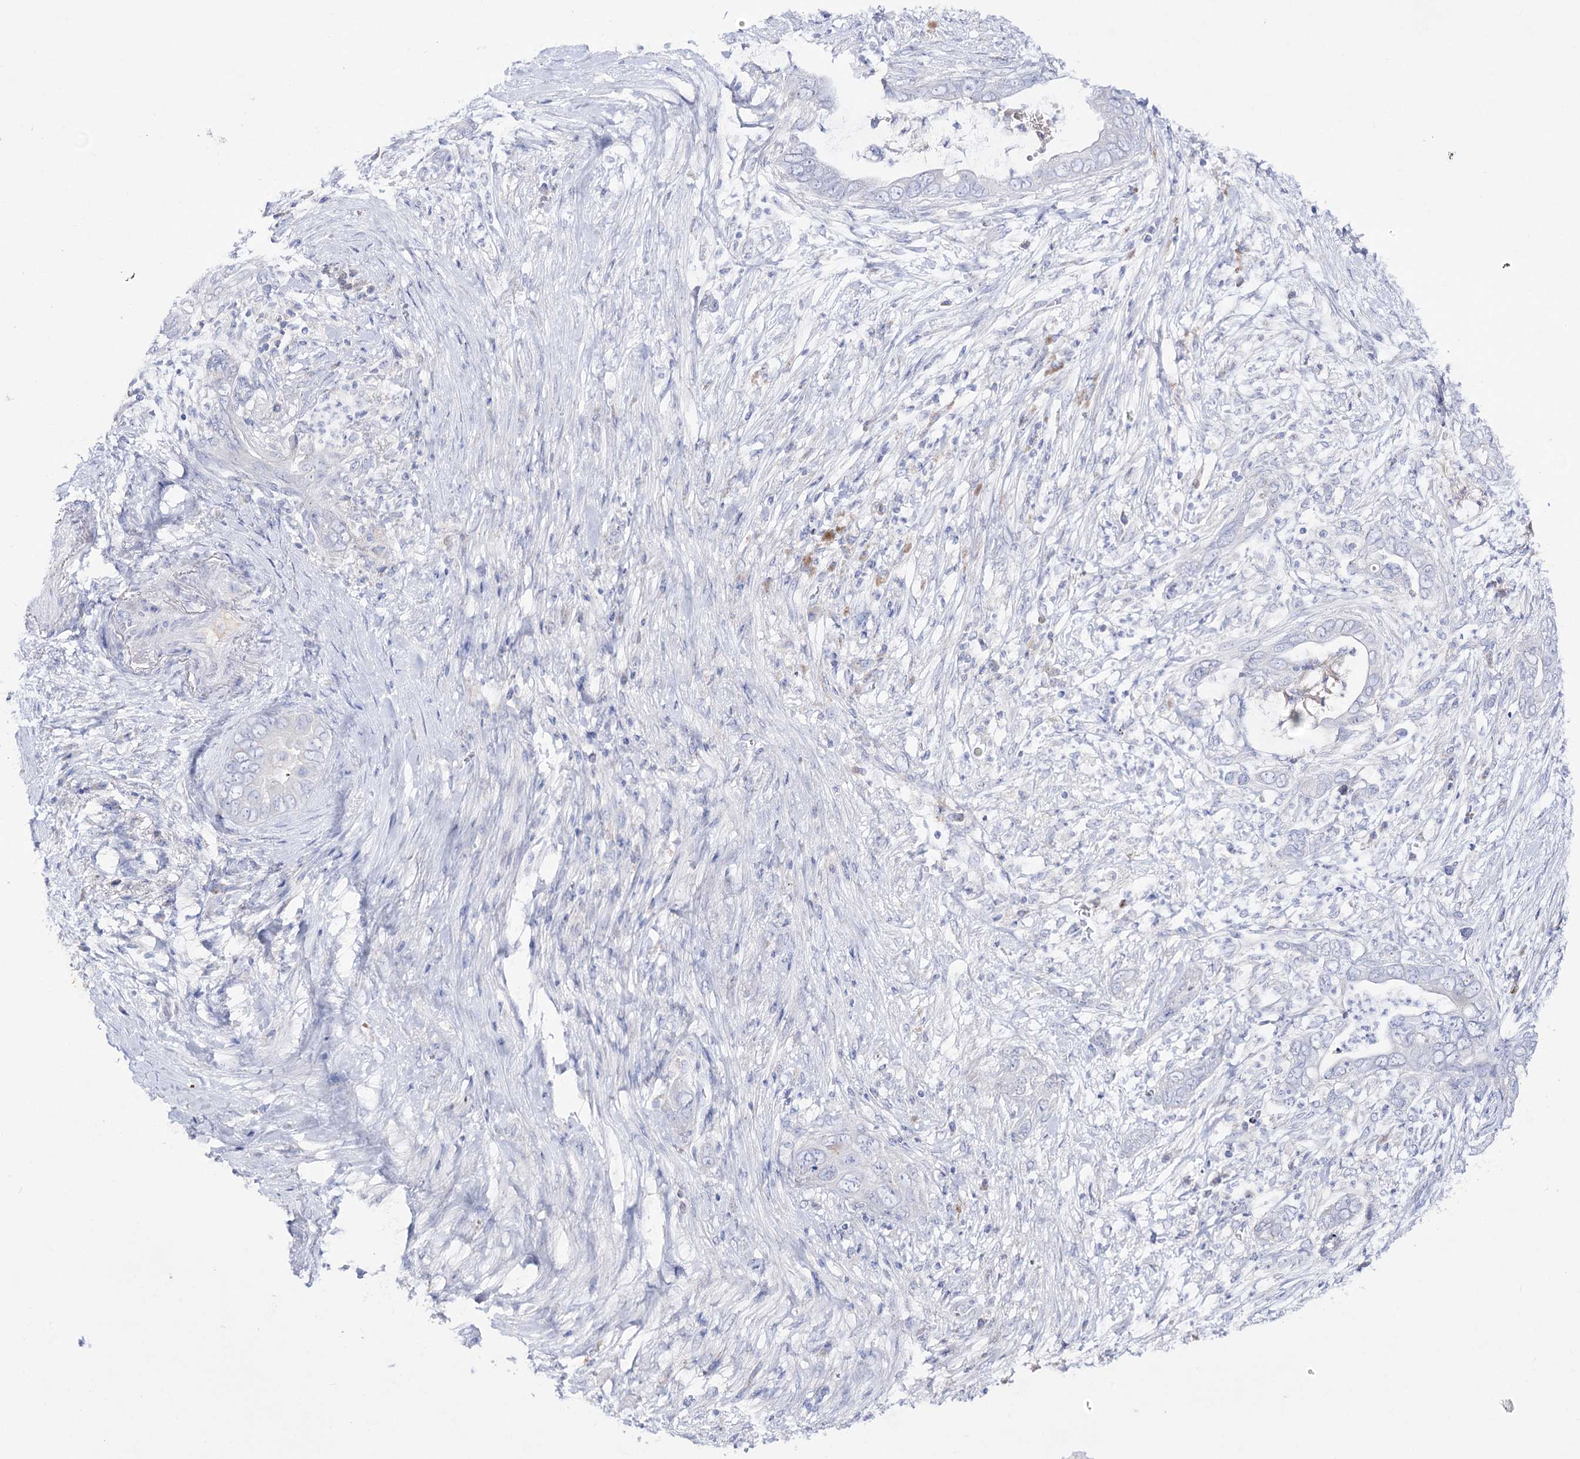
{"staining": {"intensity": "negative", "quantity": "none", "location": "none"}, "tissue": "pancreatic cancer", "cell_type": "Tumor cells", "image_type": "cancer", "snomed": [{"axis": "morphology", "description": "Adenocarcinoma, NOS"}, {"axis": "topography", "description": "Pancreas"}], "caption": "IHC of pancreatic cancer (adenocarcinoma) reveals no staining in tumor cells.", "gene": "NAGLU", "patient": {"sex": "male", "age": 75}}